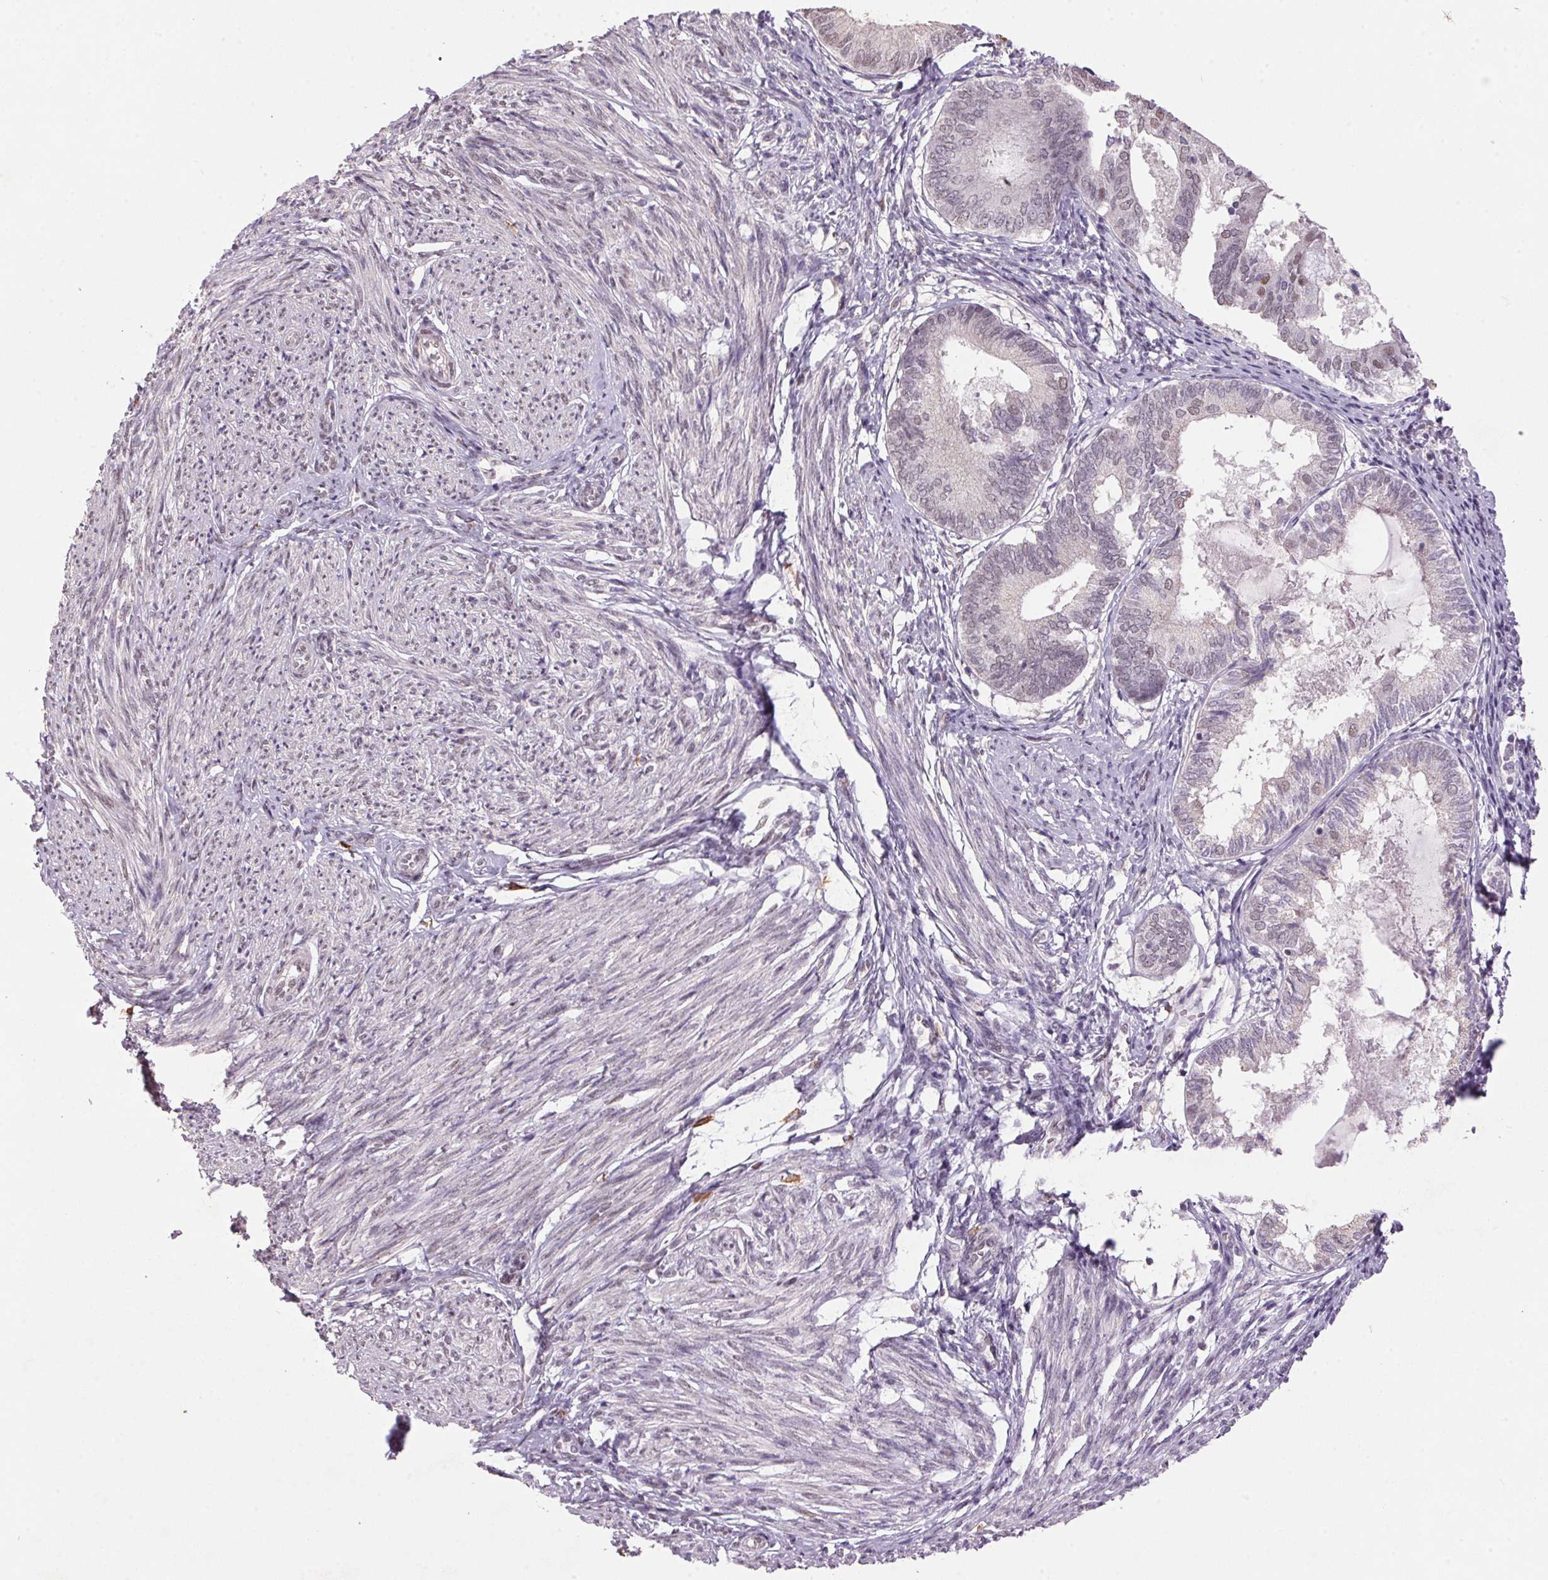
{"staining": {"intensity": "moderate", "quantity": "25%-75%", "location": "nuclear"}, "tissue": "endometrium", "cell_type": "Cells in endometrial stroma", "image_type": "normal", "snomed": [{"axis": "morphology", "description": "Normal tissue, NOS"}, {"axis": "topography", "description": "Endometrium"}], "caption": "This micrograph displays IHC staining of normal endometrium, with medium moderate nuclear positivity in approximately 25%-75% of cells in endometrial stroma.", "gene": "ZBTB4", "patient": {"sex": "female", "age": 50}}